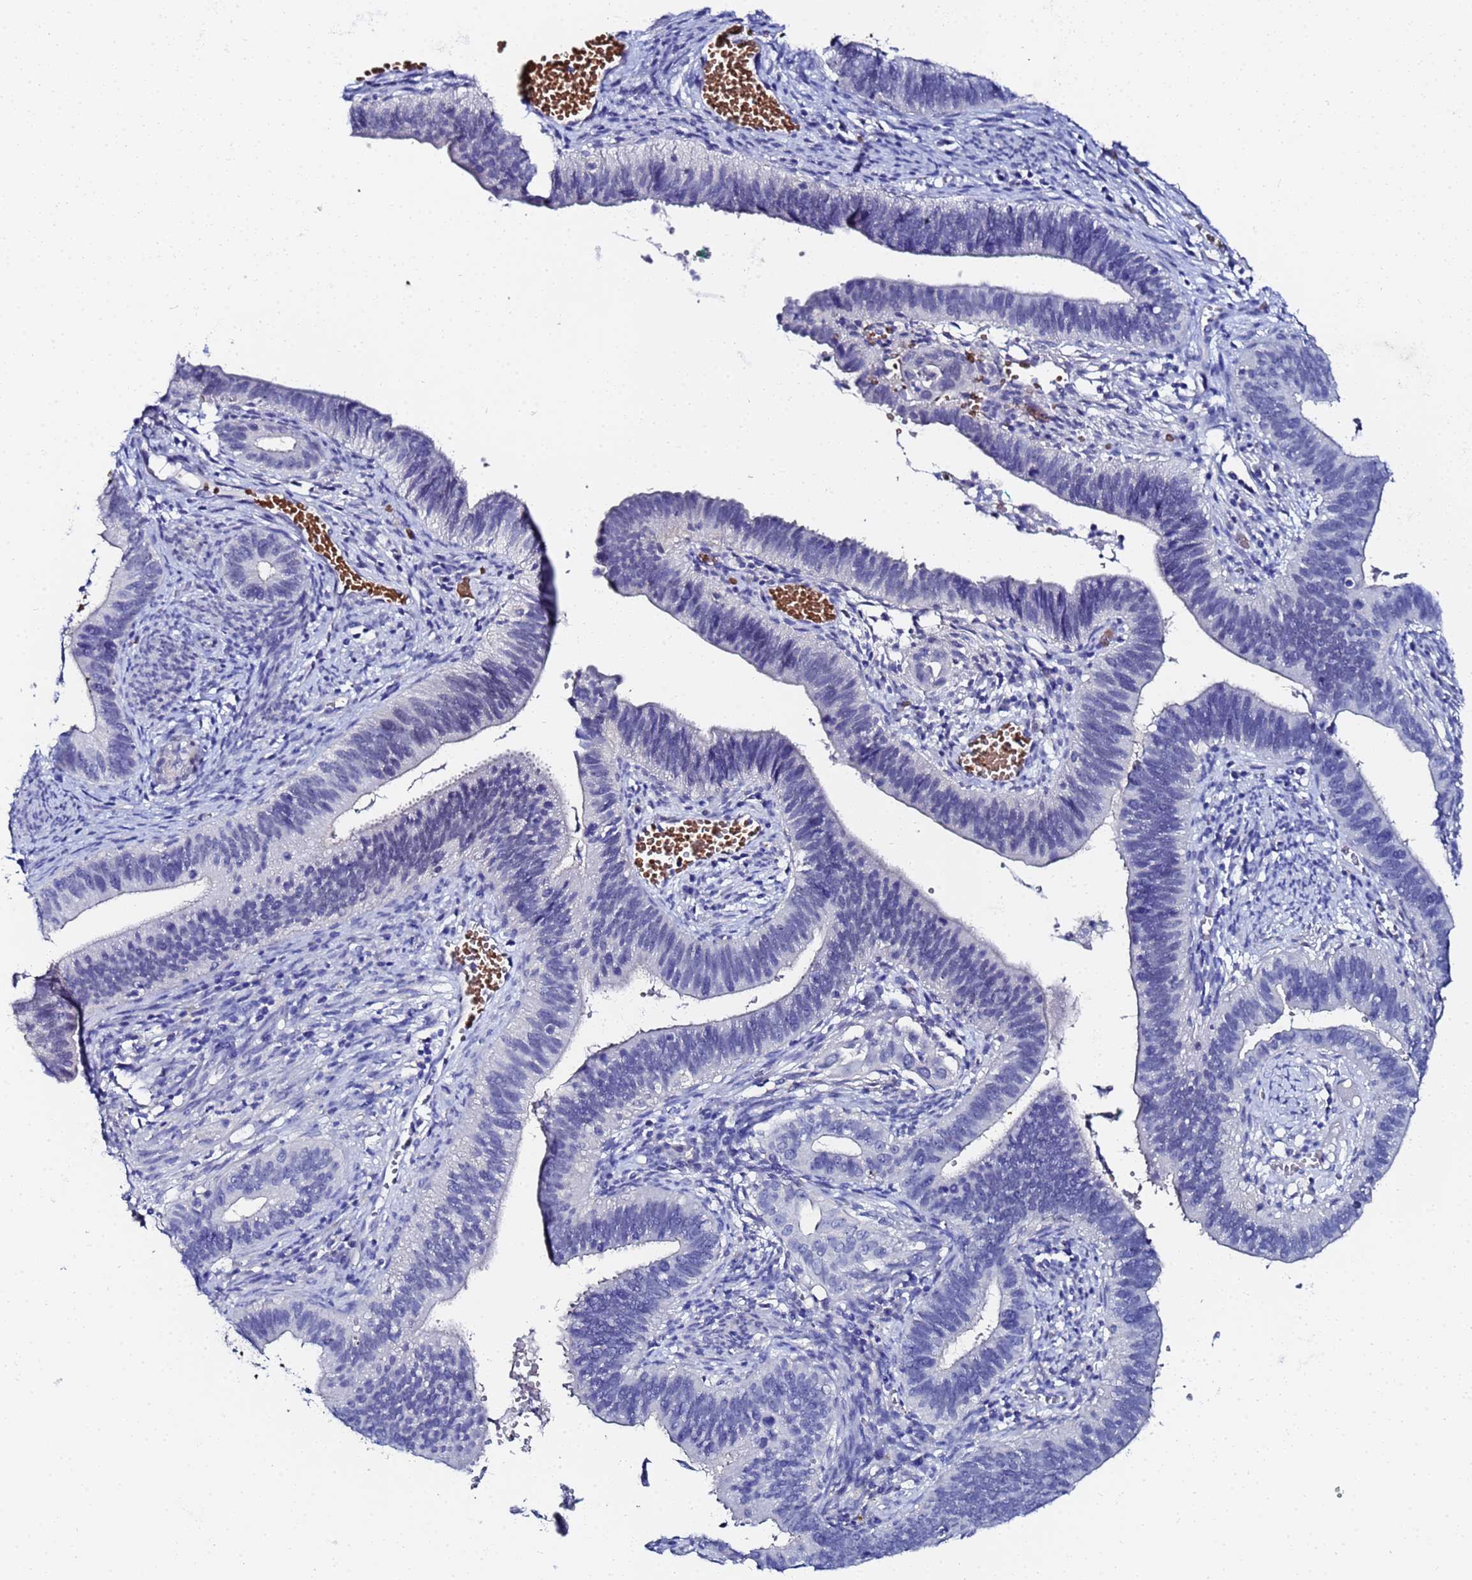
{"staining": {"intensity": "negative", "quantity": "none", "location": "none"}, "tissue": "cervical cancer", "cell_type": "Tumor cells", "image_type": "cancer", "snomed": [{"axis": "morphology", "description": "Adenocarcinoma, NOS"}, {"axis": "topography", "description": "Cervix"}], "caption": "Human cervical cancer (adenocarcinoma) stained for a protein using immunohistochemistry reveals no expression in tumor cells.", "gene": "ZNF26", "patient": {"sex": "female", "age": 42}}